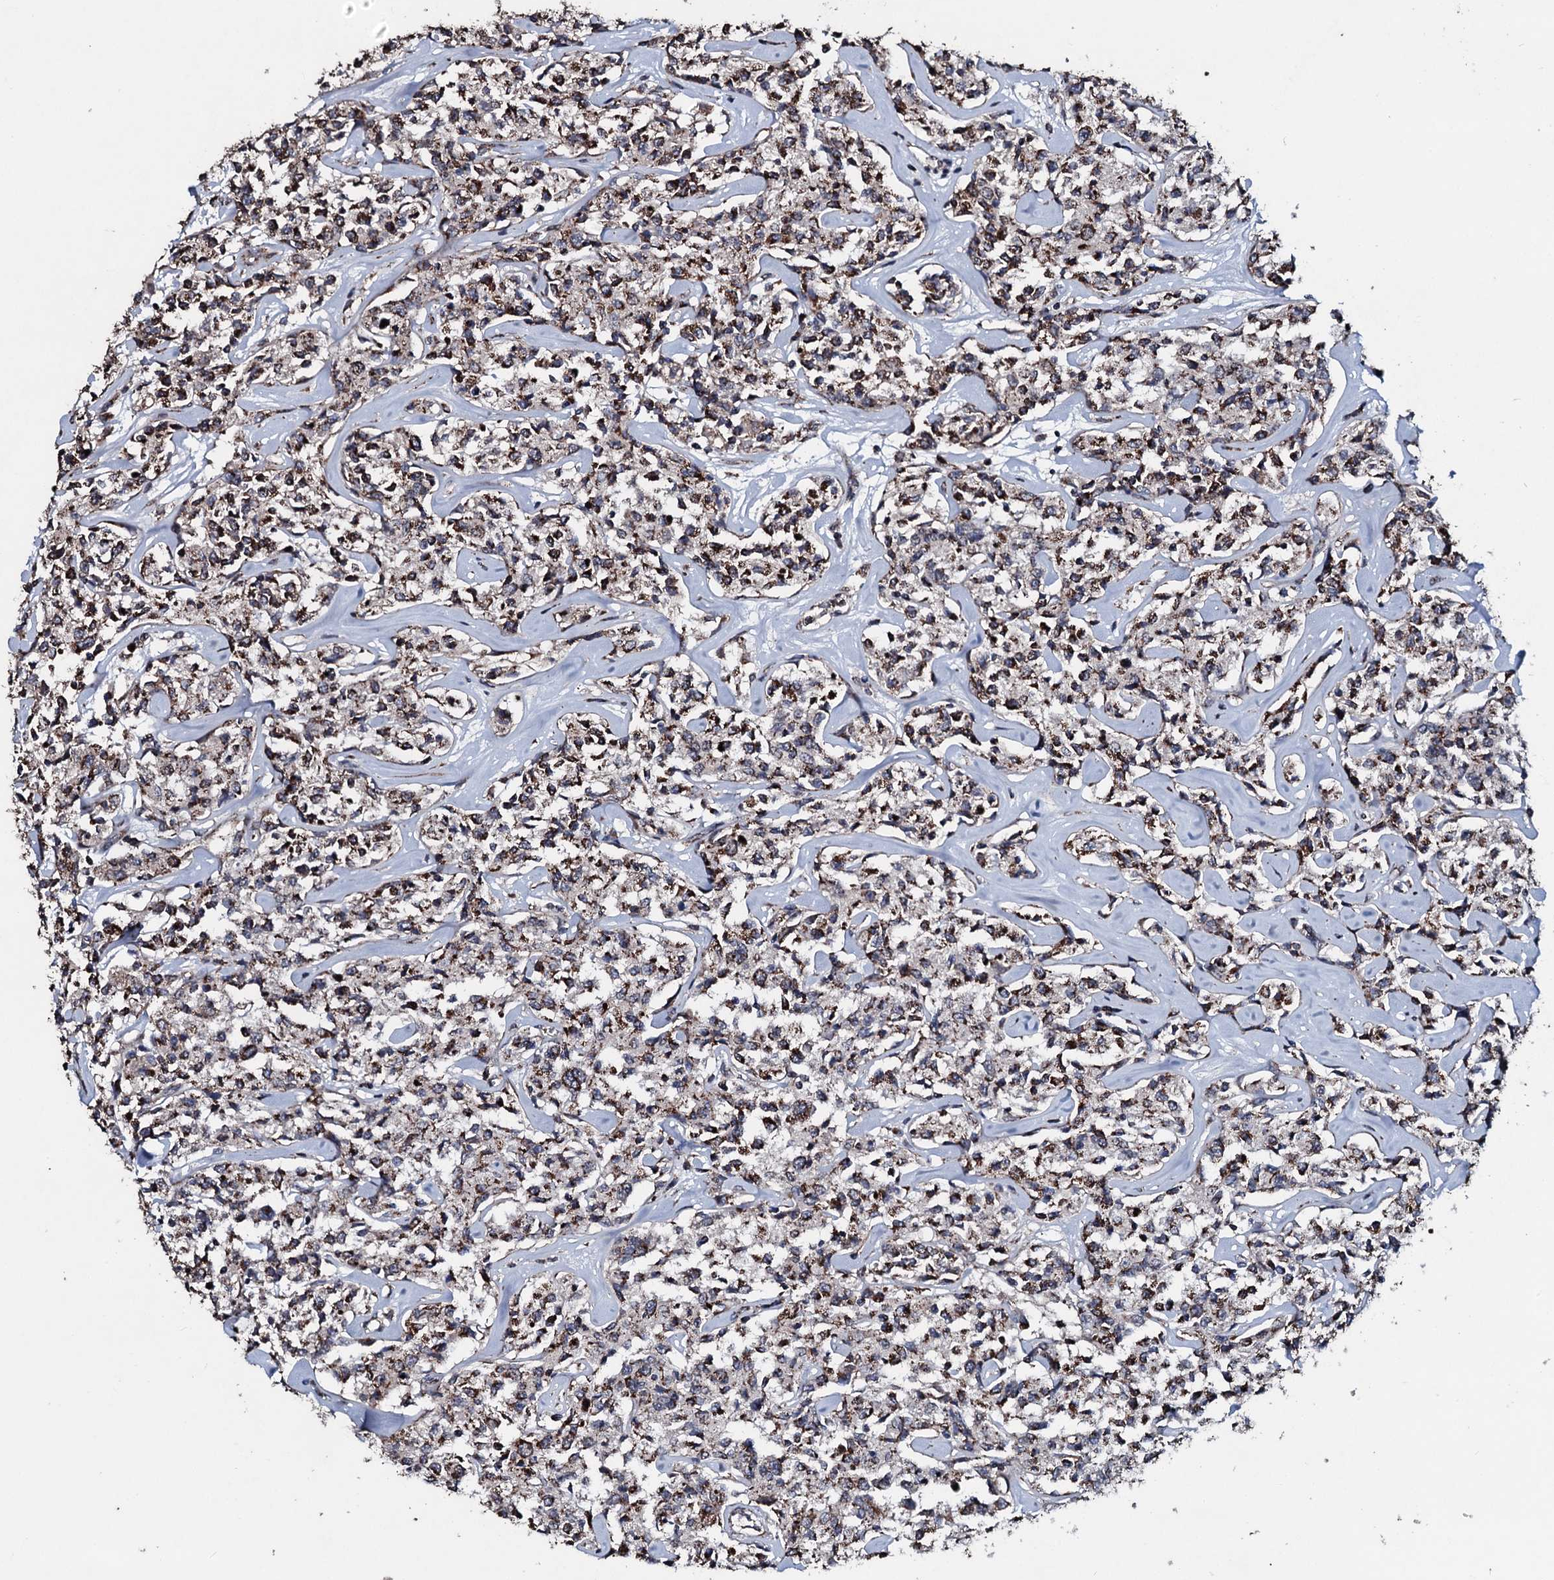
{"staining": {"intensity": "moderate", "quantity": ">75%", "location": "cytoplasmic/membranous"}, "tissue": "lymphoma", "cell_type": "Tumor cells", "image_type": "cancer", "snomed": [{"axis": "morphology", "description": "Malignant lymphoma, non-Hodgkin's type, Low grade"}, {"axis": "topography", "description": "Small intestine"}], "caption": "Protein staining displays moderate cytoplasmic/membranous positivity in approximately >75% of tumor cells in lymphoma. (DAB (3,3'-diaminobenzidine) = brown stain, brightfield microscopy at high magnification).", "gene": "DYNC2I2", "patient": {"sex": "female", "age": 59}}